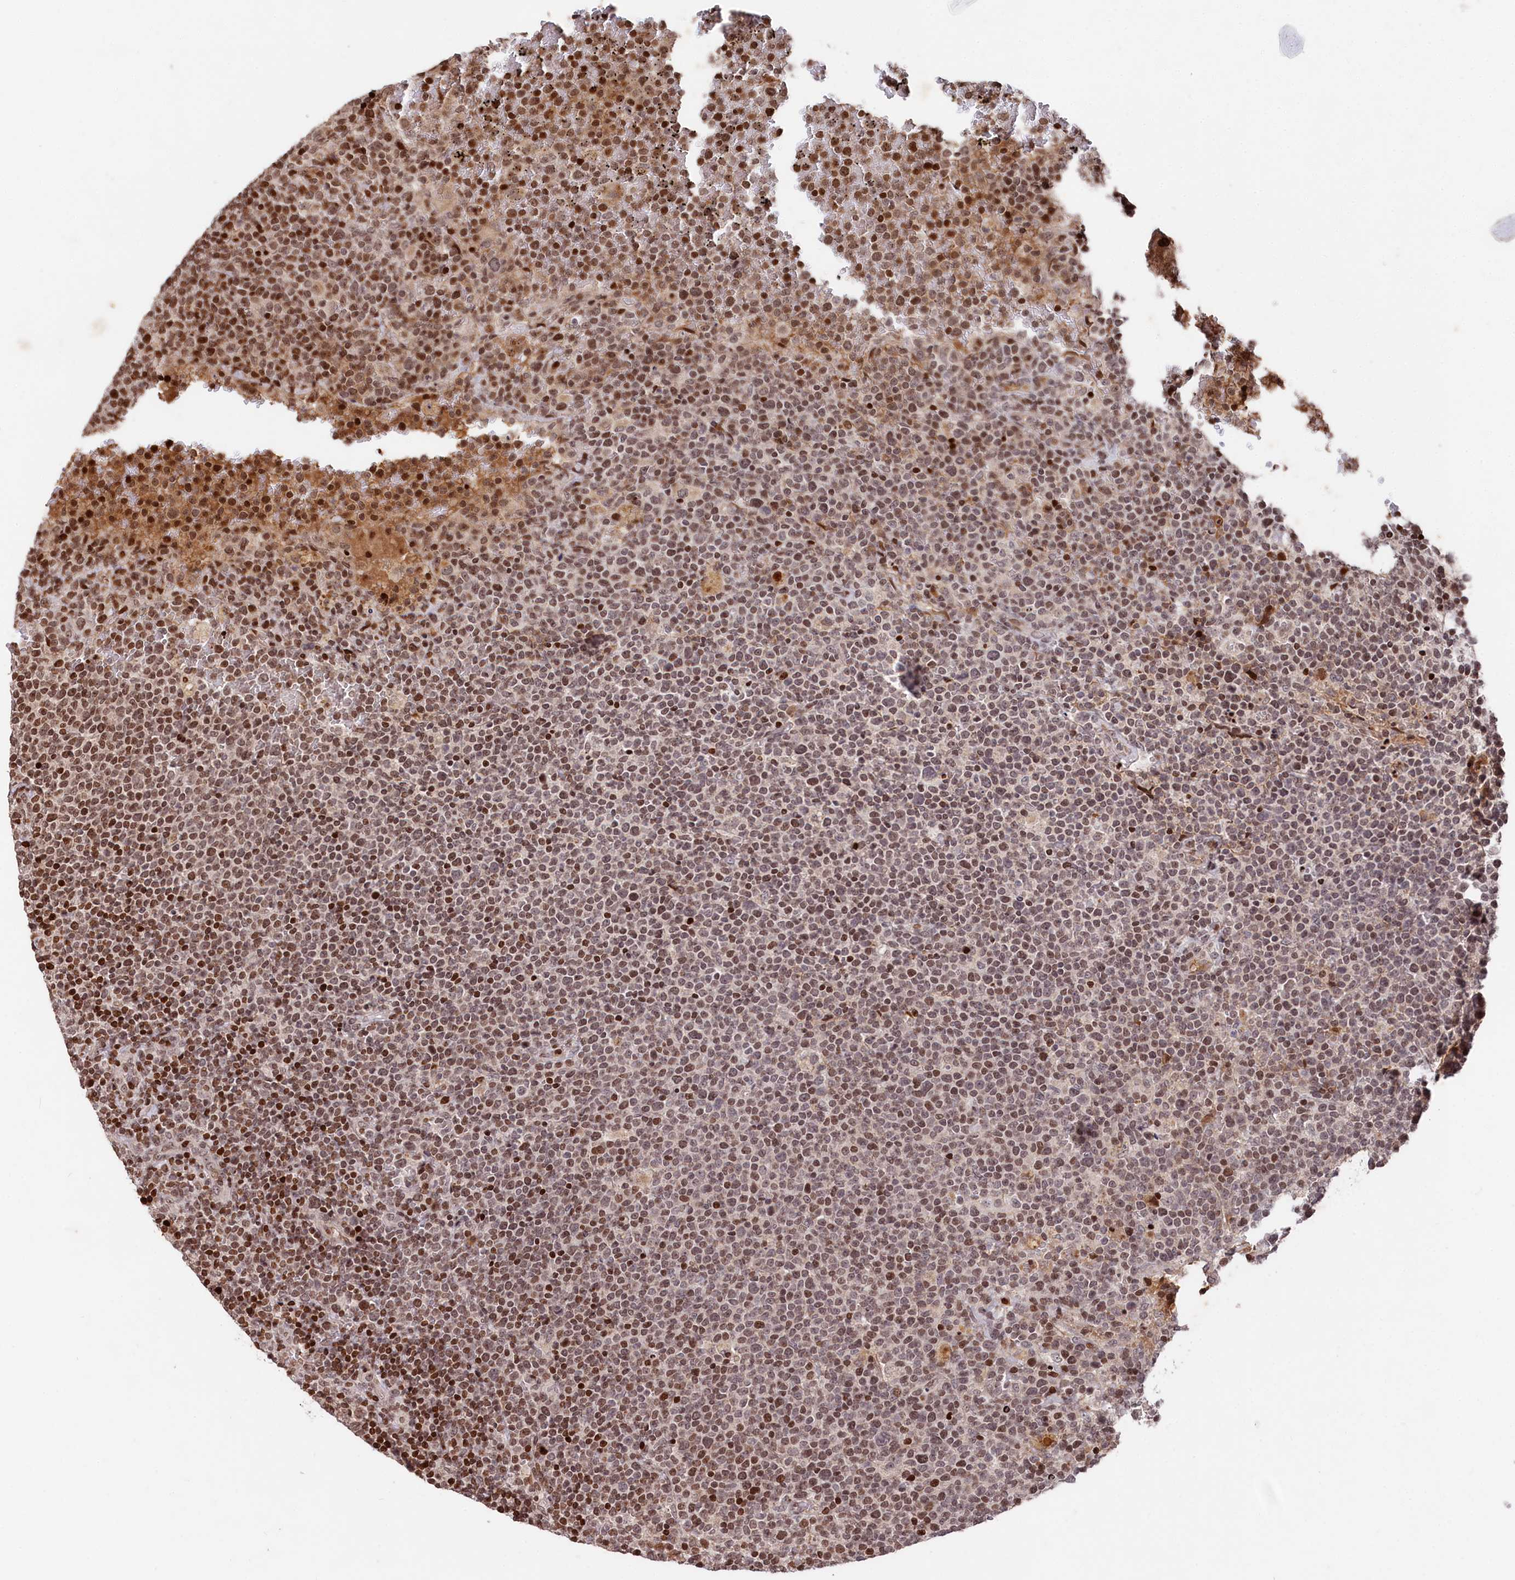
{"staining": {"intensity": "moderate", "quantity": ">75%", "location": "nuclear"}, "tissue": "lymphoma", "cell_type": "Tumor cells", "image_type": "cancer", "snomed": [{"axis": "morphology", "description": "Malignant lymphoma, non-Hodgkin's type, High grade"}, {"axis": "topography", "description": "Lymph node"}], "caption": "An image of human high-grade malignant lymphoma, non-Hodgkin's type stained for a protein shows moderate nuclear brown staining in tumor cells.", "gene": "MCF2L2", "patient": {"sex": "male", "age": 61}}